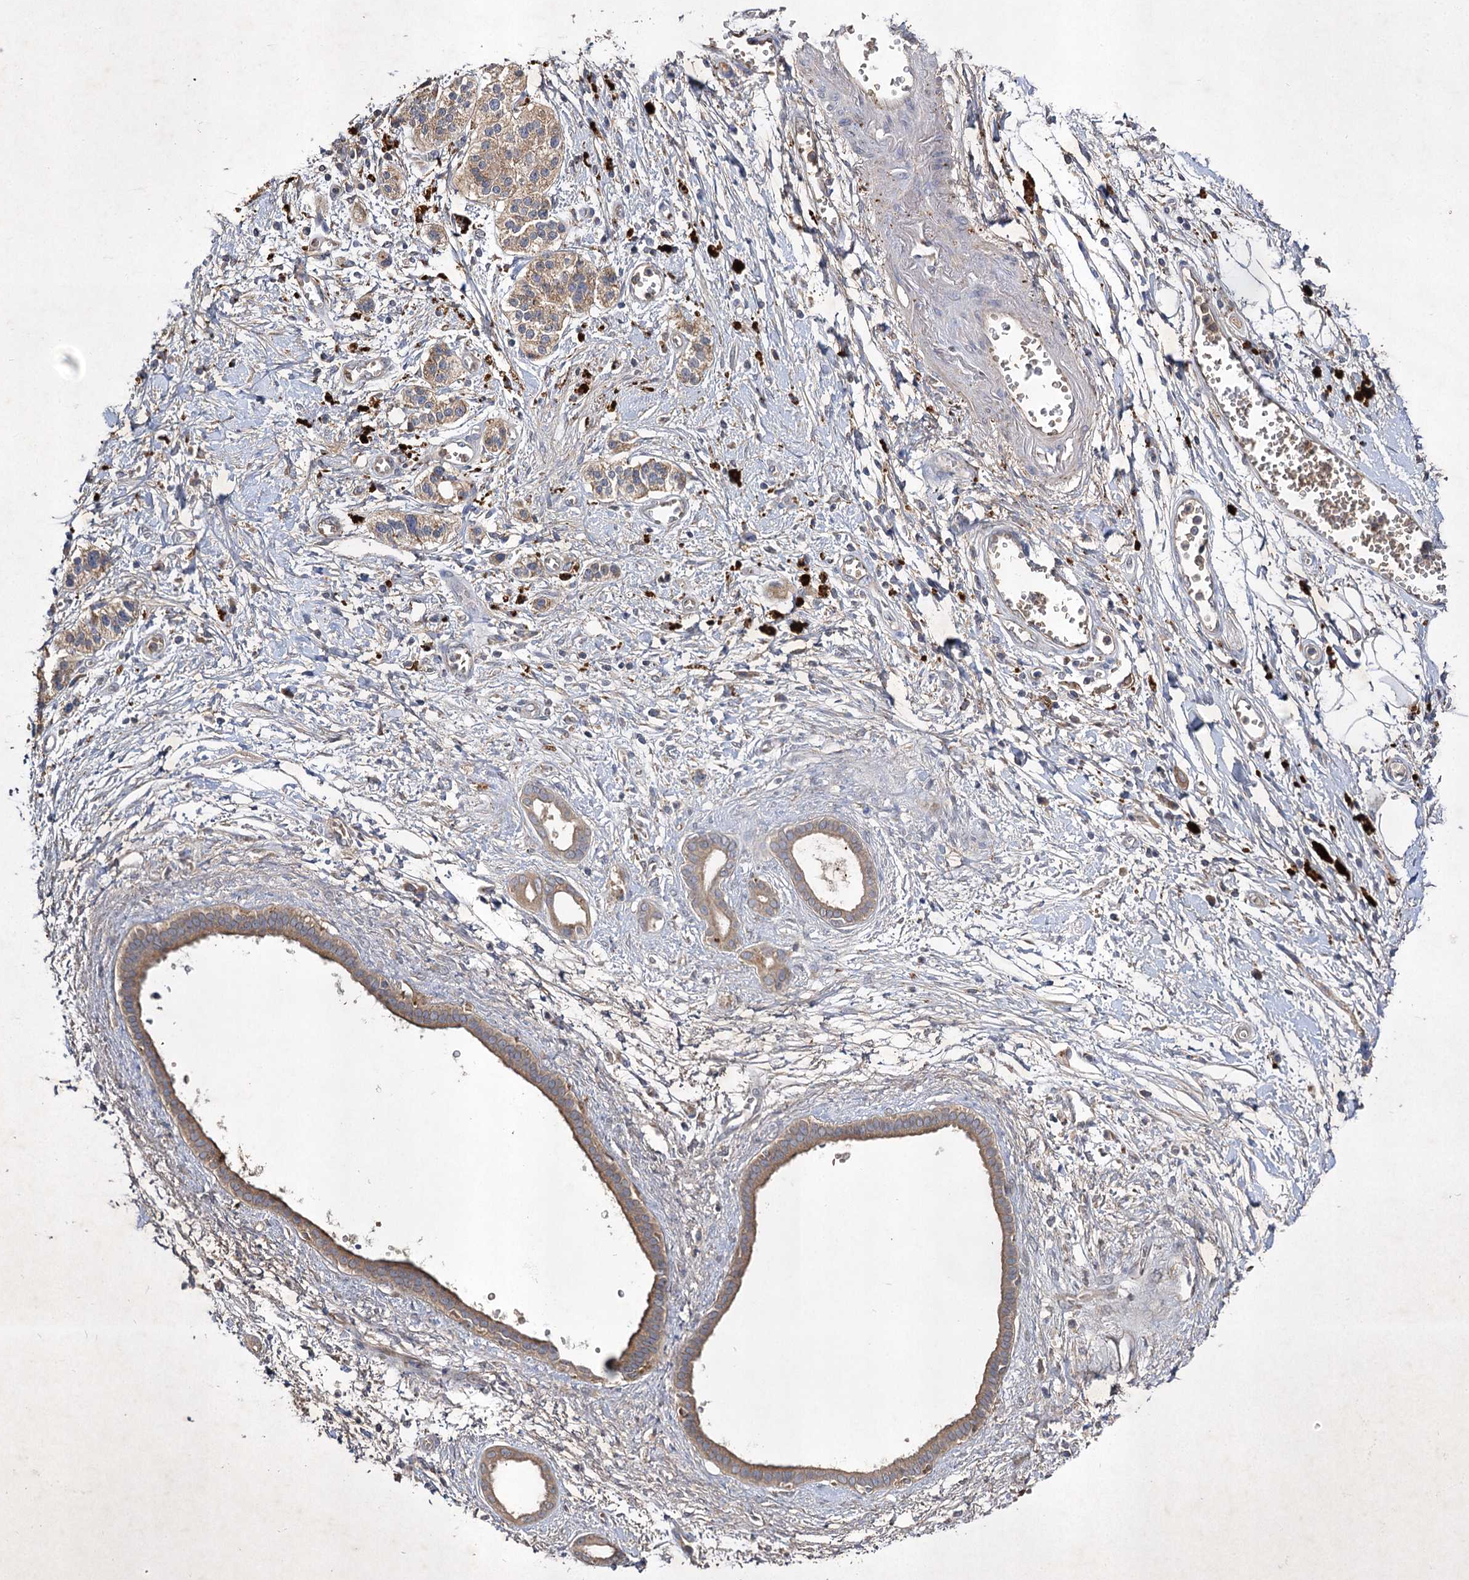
{"staining": {"intensity": "negative", "quantity": "none", "location": "none"}, "tissue": "soft tissue", "cell_type": "Fibroblasts", "image_type": "normal", "snomed": [{"axis": "morphology", "description": "Normal tissue, NOS"}, {"axis": "morphology", "description": "Adenocarcinoma, NOS"}, {"axis": "topography", "description": "Pancreas"}, {"axis": "topography", "description": "Peripheral nerve tissue"}], "caption": "This is an IHC histopathology image of normal soft tissue. There is no staining in fibroblasts.", "gene": "USP50", "patient": {"sex": "male", "age": 59}}